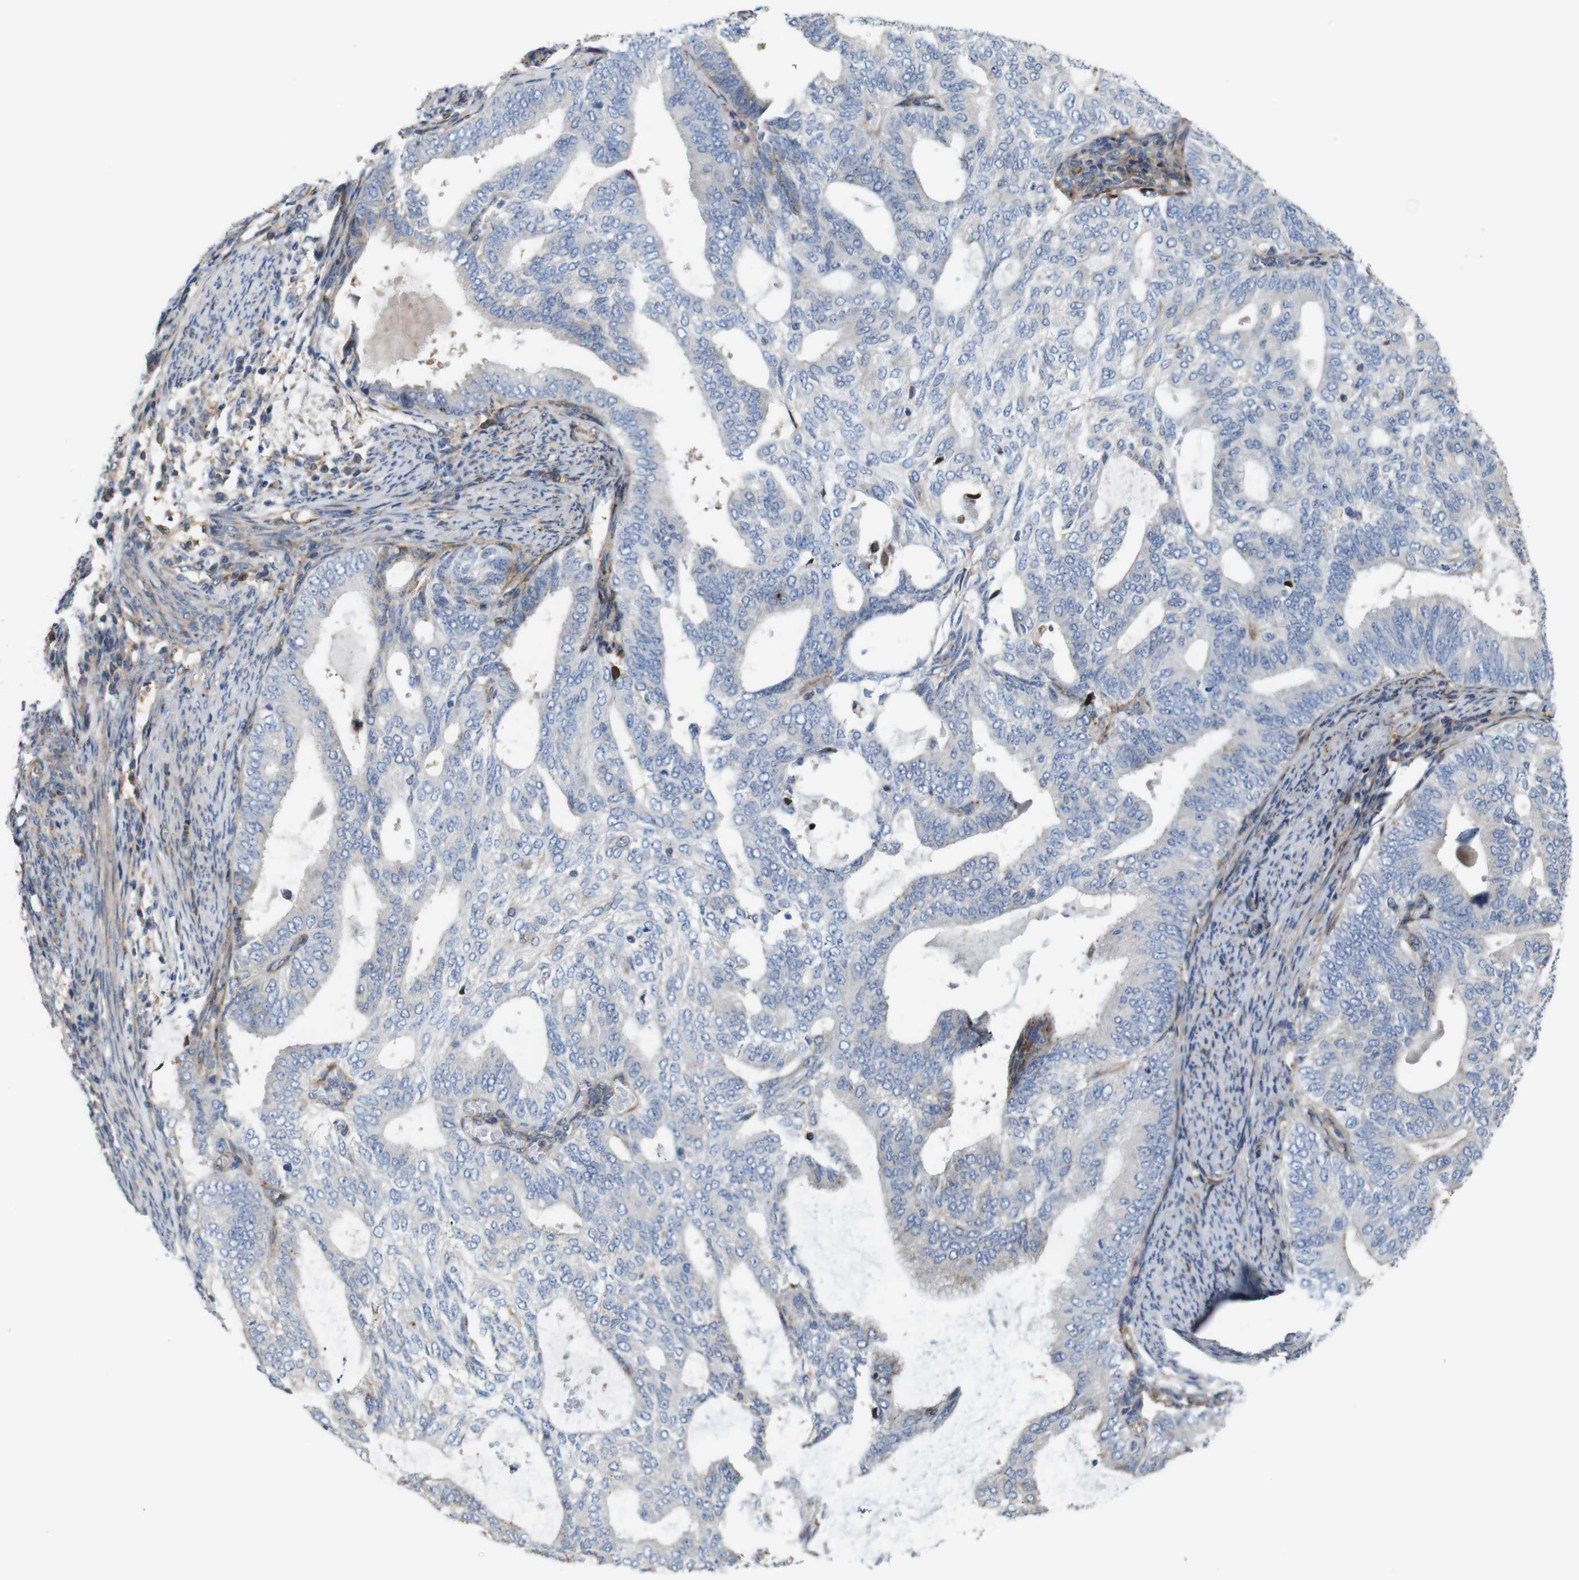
{"staining": {"intensity": "negative", "quantity": "none", "location": "none"}, "tissue": "endometrial cancer", "cell_type": "Tumor cells", "image_type": "cancer", "snomed": [{"axis": "morphology", "description": "Adenocarcinoma, NOS"}, {"axis": "topography", "description": "Endometrium"}], "caption": "Immunohistochemistry photomicrograph of neoplastic tissue: human endometrial adenocarcinoma stained with DAB (3,3'-diaminobenzidine) exhibits no significant protein staining in tumor cells.", "gene": "PCOLCE2", "patient": {"sex": "female", "age": 58}}